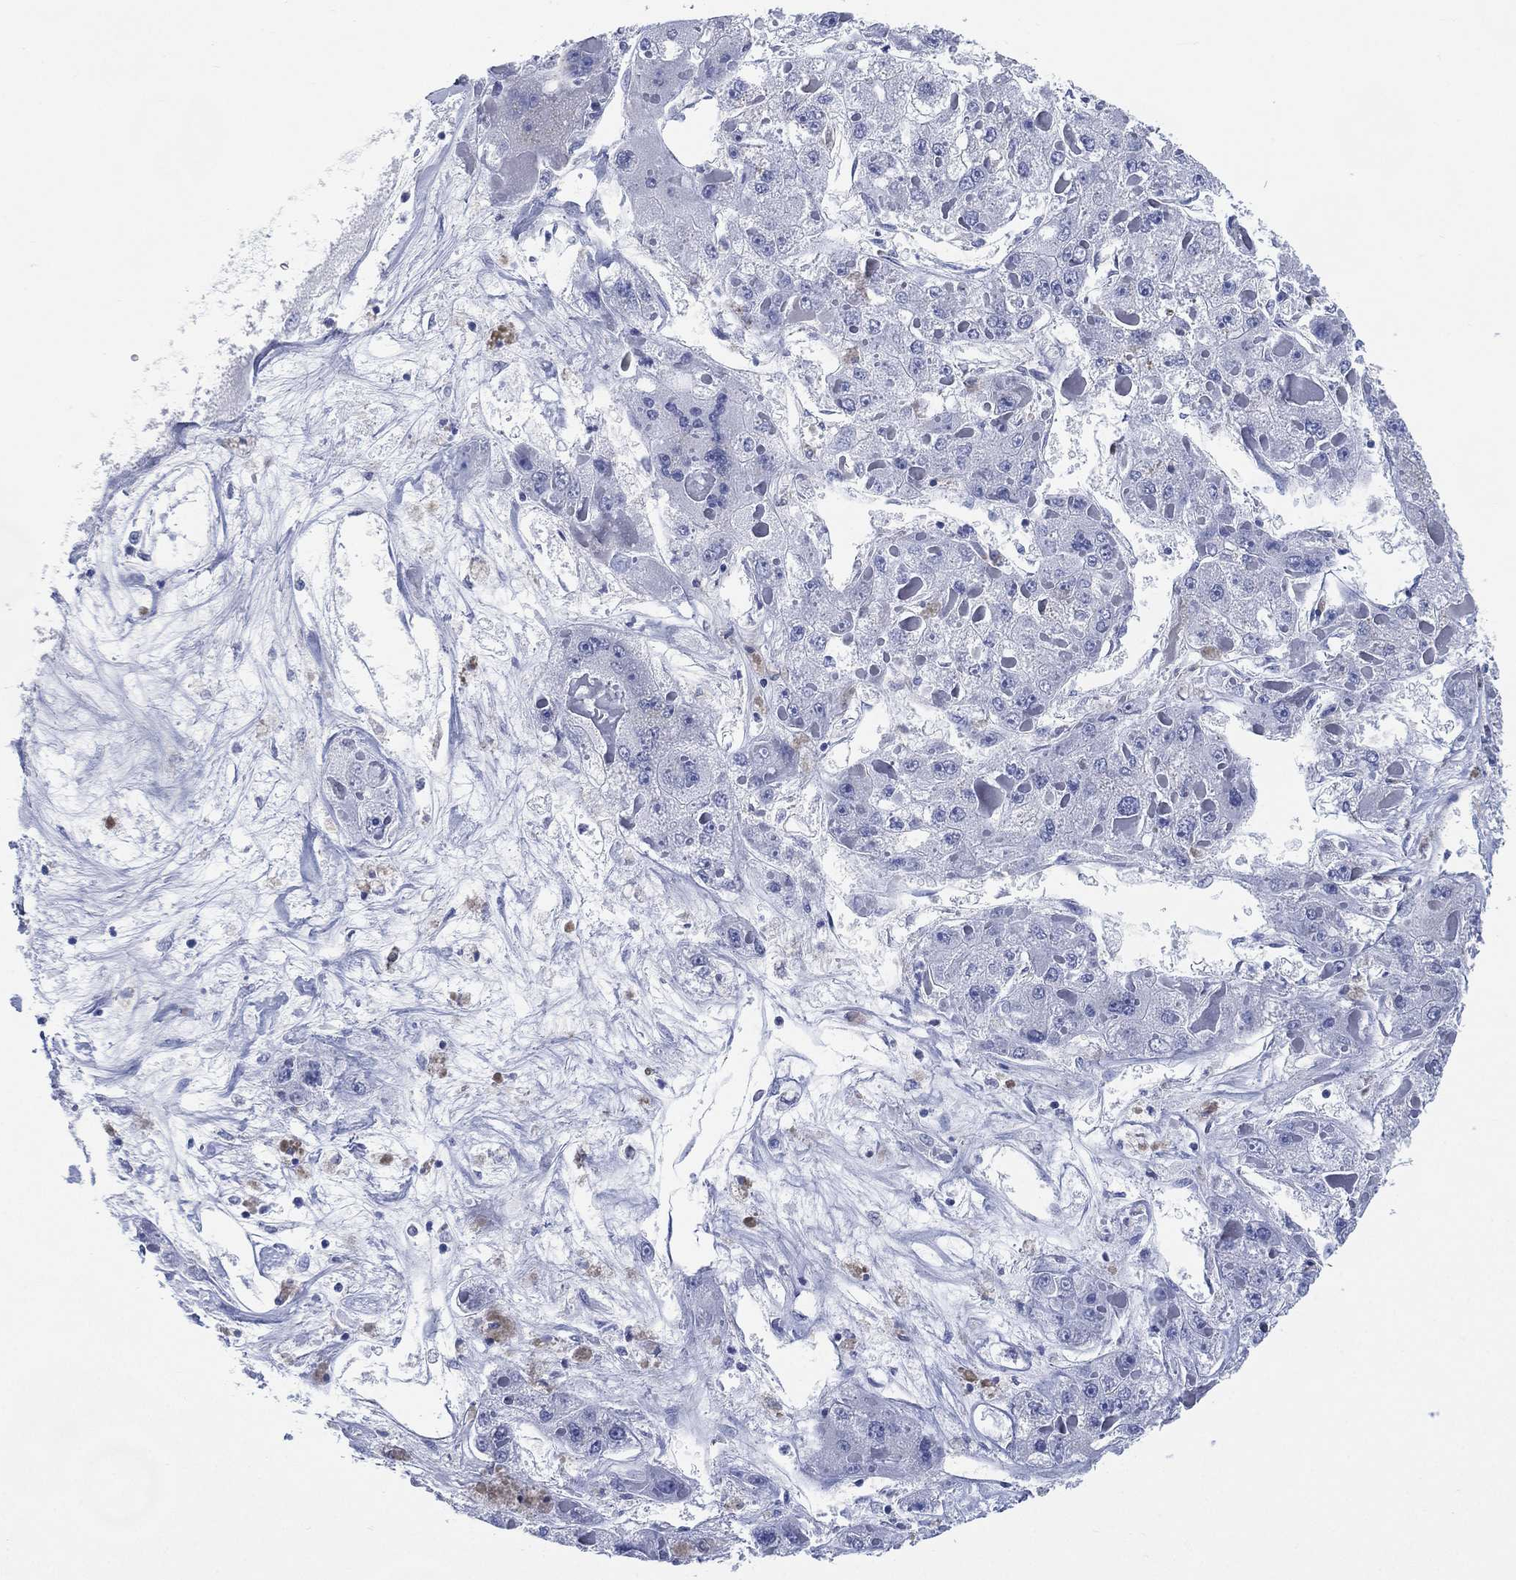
{"staining": {"intensity": "negative", "quantity": "none", "location": "none"}, "tissue": "liver cancer", "cell_type": "Tumor cells", "image_type": "cancer", "snomed": [{"axis": "morphology", "description": "Carcinoma, Hepatocellular, NOS"}, {"axis": "topography", "description": "Liver"}], "caption": "Tumor cells show no significant positivity in hepatocellular carcinoma (liver). Nuclei are stained in blue.", "gene": "TMEM247", "patient": {"sex": "female", "age": 73}}